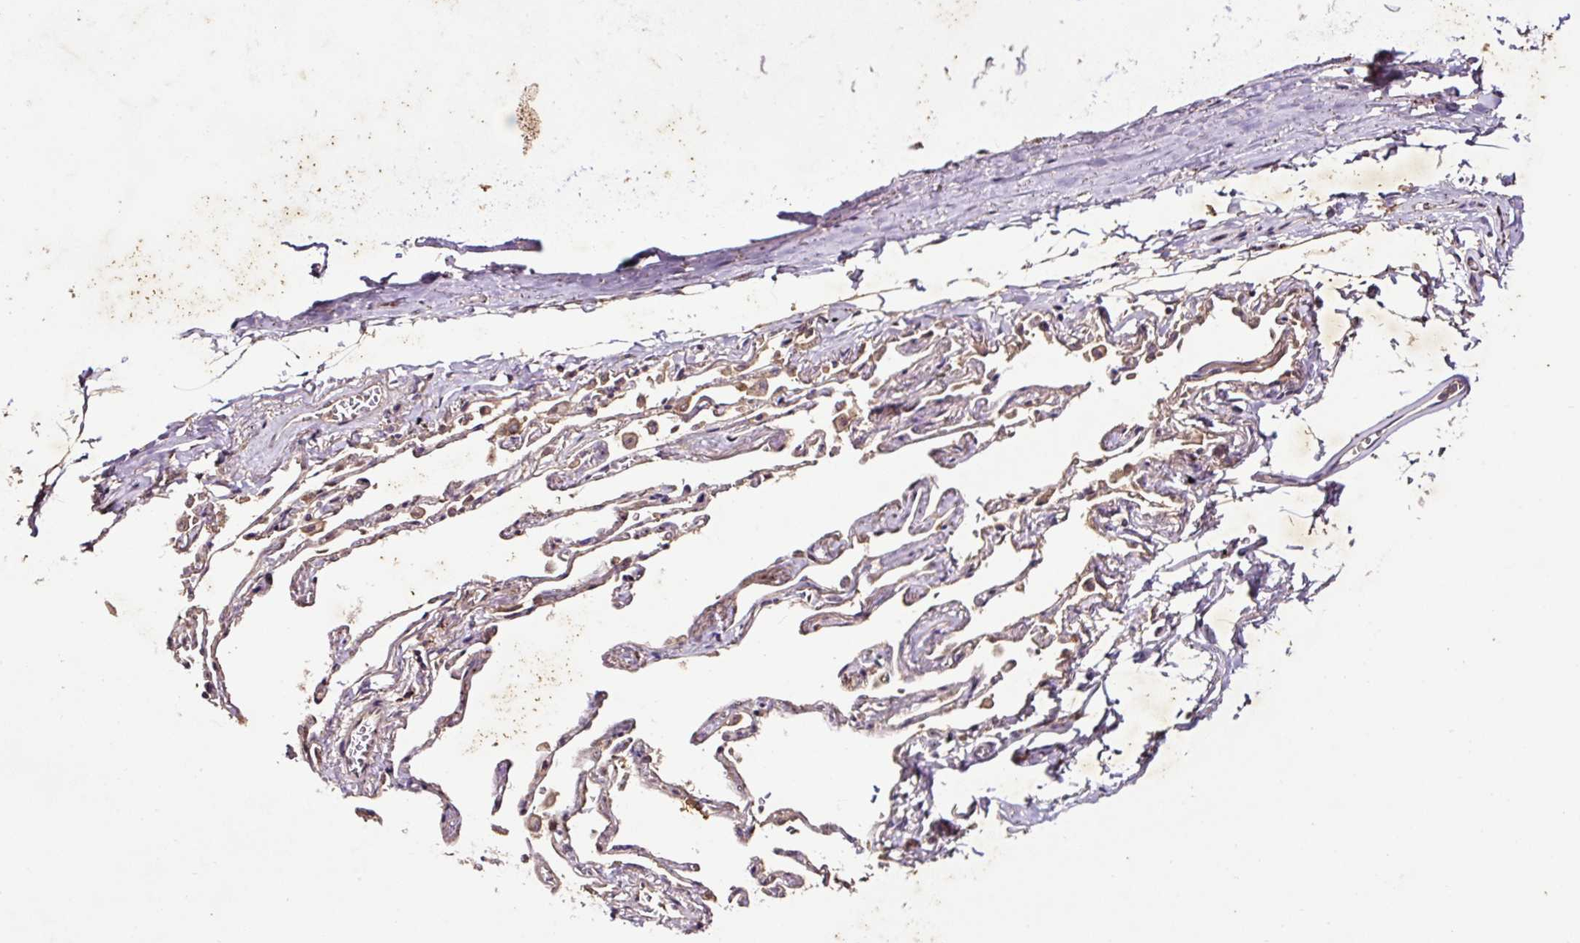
{"staining": {"intensity": "weak", "quantity": "<25%", "location": "cytoplasmic/membranous"}, "tissue": "bronchus", "cell_type": "Respiratory epithelial cells", "image_type": "normal", "snomed": [{"axis": "morphology", "description": "Normal tissue, NOS"}, {"axis": "topography", "description": "Bronchus"}], "caption": "Immunohistochemistry image of unremarkable bronchus: human bronchus stained with DAB shows no significant protein positivity in respiratory epithelial cells.", "gene": "LRTM2", "patient": {"sex": "male", "age": 70}}